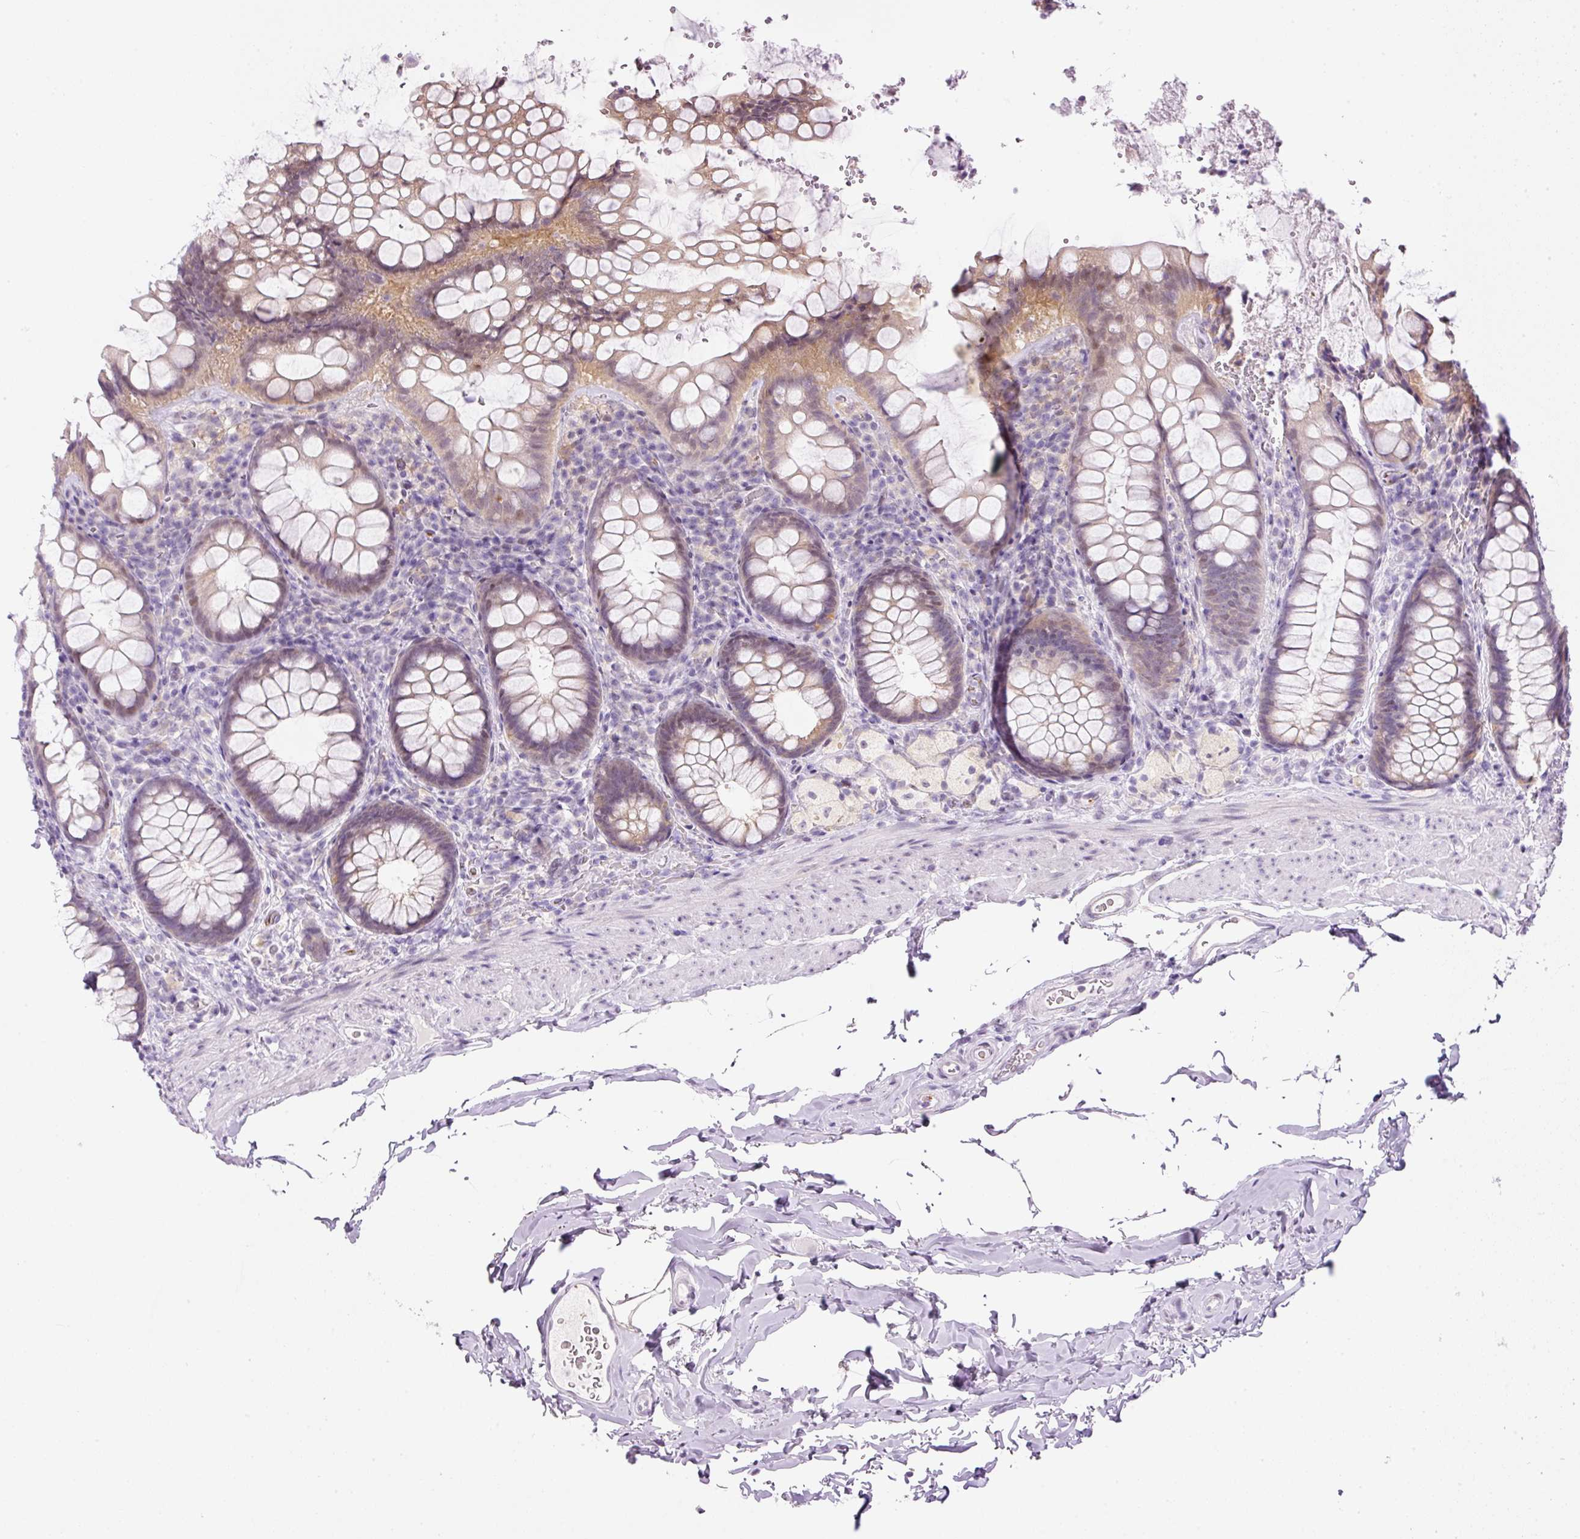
{"staining": {"intensity": "moderate", "quantity": "25%-75%", "location": "cytoplasmic/membranous,nuclear"}, "tissue": "rectum", "cell_type": "Glandular cells", "image_type": "normal", "snomed": [{"axis": "morphology", "description": "Normal tissue, NOS"}, {"axis": "topography", "description": "Rectum"}], "caption": "Glandular cells show moderate cytoplasmic/membranous,nuclear positivity in approximately 25%-75% of cells in benign rectum.", "gene": "SRC", "patient": {"sex": "female", "age": 69}}